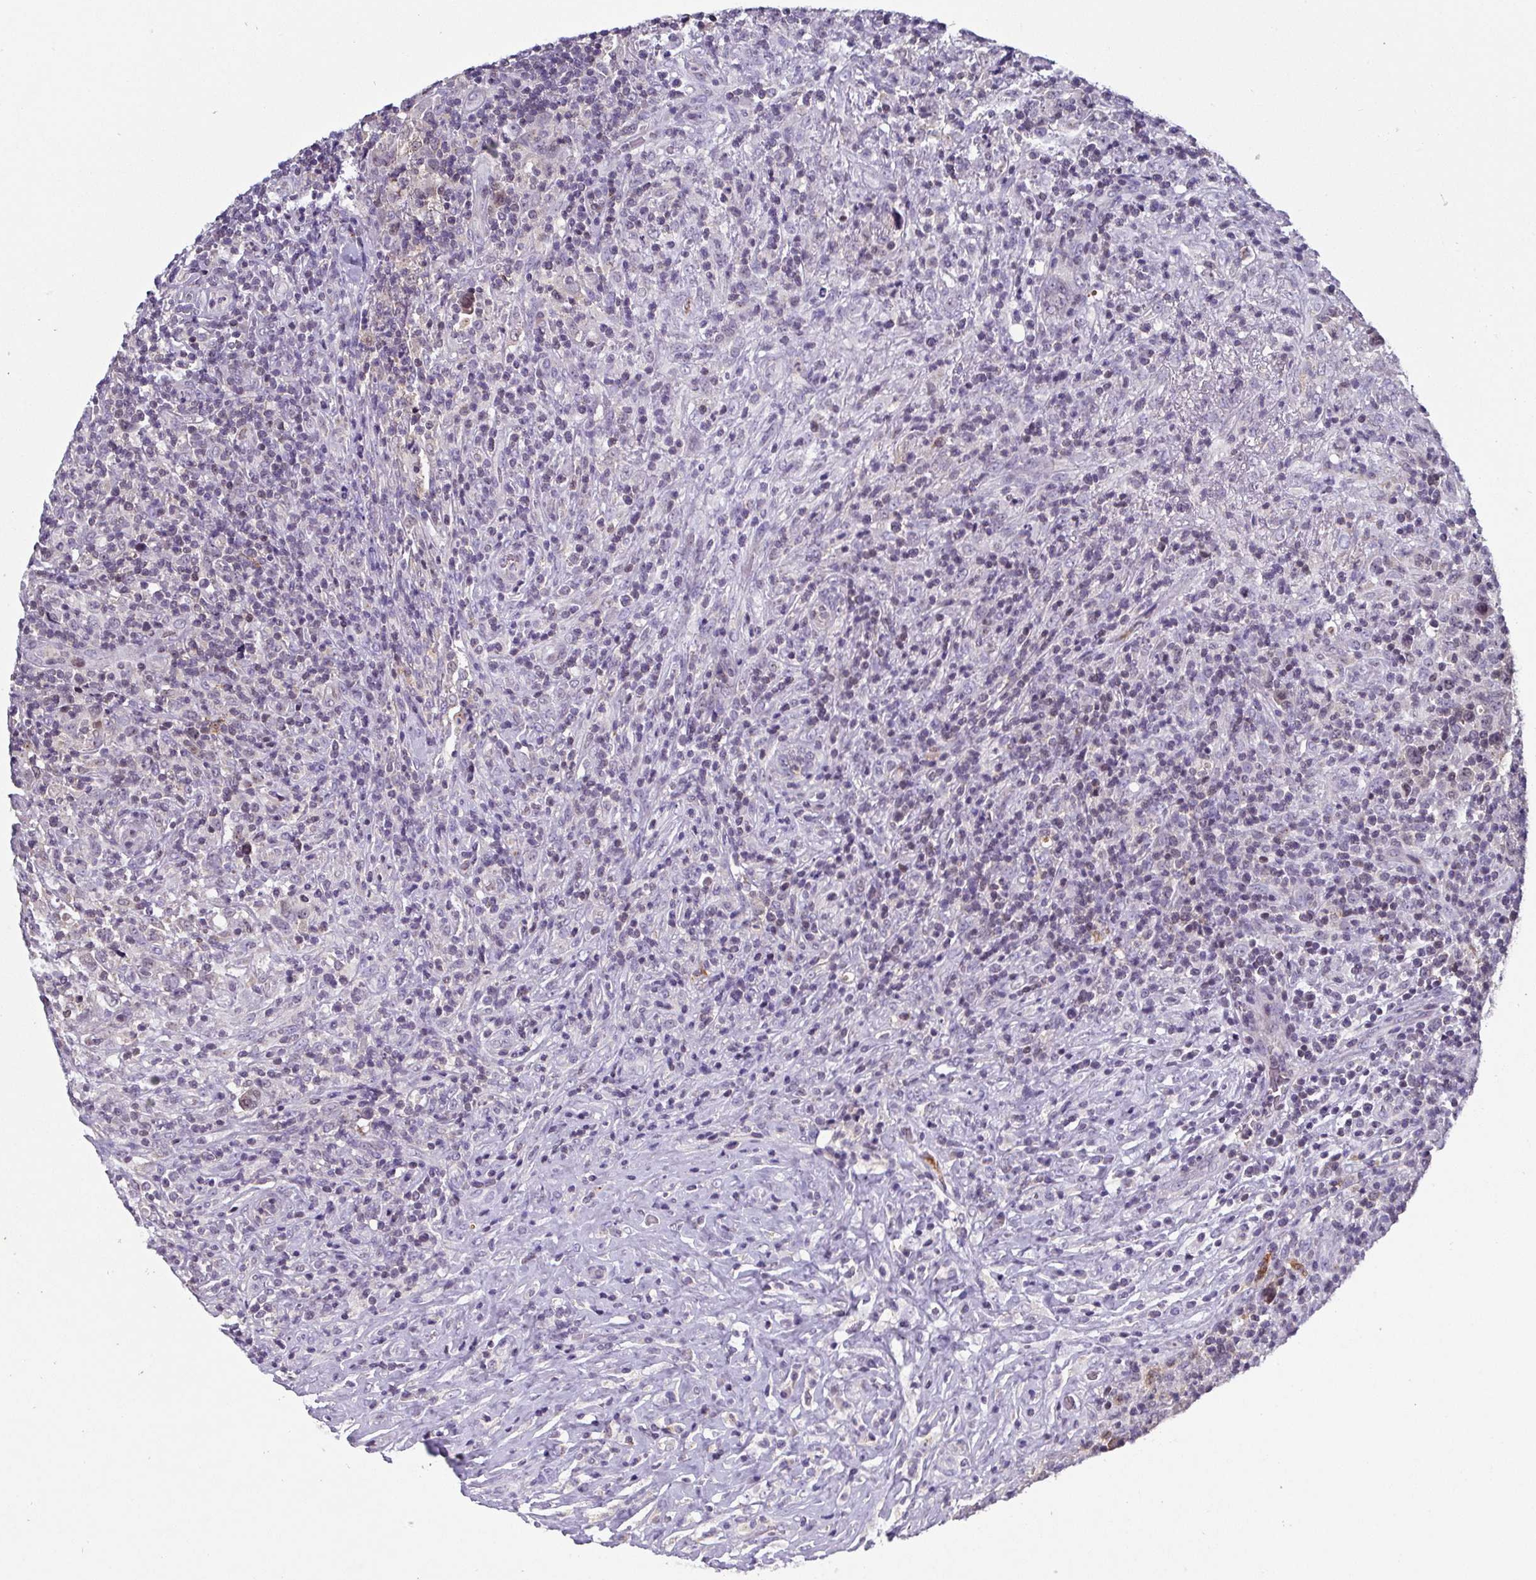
{"staining": {"intensity": "weak", "quantity": ">75%", "location": "nuclear"}, "tissue": "lymphoma", "cell_type": "Tumor cells", "image_type": "cancer", "snomed": [{"axis": "morphology", "description": "Hodgkin's disease, NOS"}, {"axis": "topography", "description": "Lymph node"}], "caption": "Human lymphoma stained with a brown dye reveals weak nuclear positive staining in approximately >75% of tumor cells.", "gene": "DCAF12L2", "patient": {"sex": "female", "age": 18}}